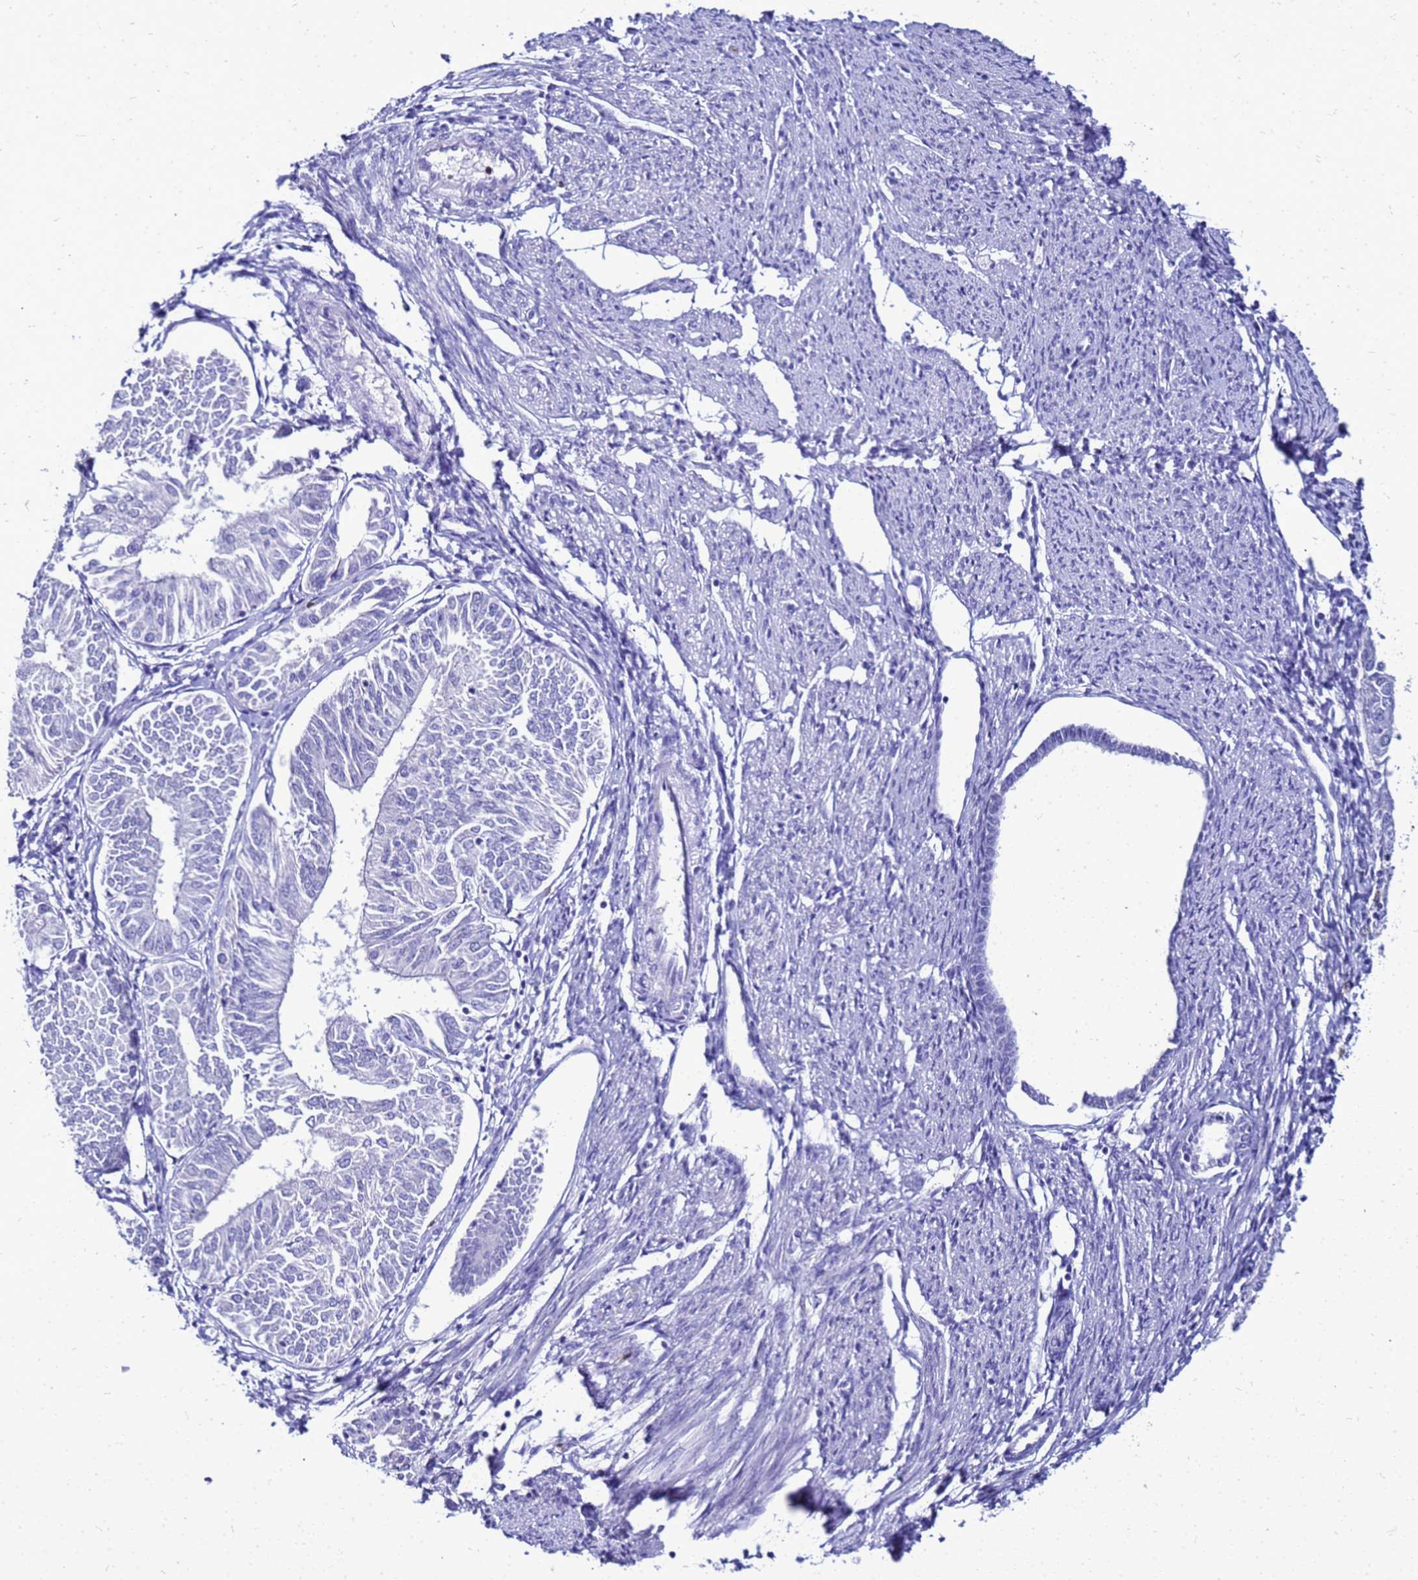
{"staining": {"intensity": "negative", "quantity": "none", "location": "none"}, "tissue": "endometrial cancer", "cell_type": "Tumor cells", "image_type": "cancer", "snomed": [{"axis": "morphology", "description": "Adenocarcinoma, NOS"}, {"axis": "topography", "description": "Endometrium"}], "caption": "Tumor cells are negative for protein expression in human endometrial cancer (adenocarcinoma).", "gene": "CSTA", "patient": {"sex": "female", "age": 58}}